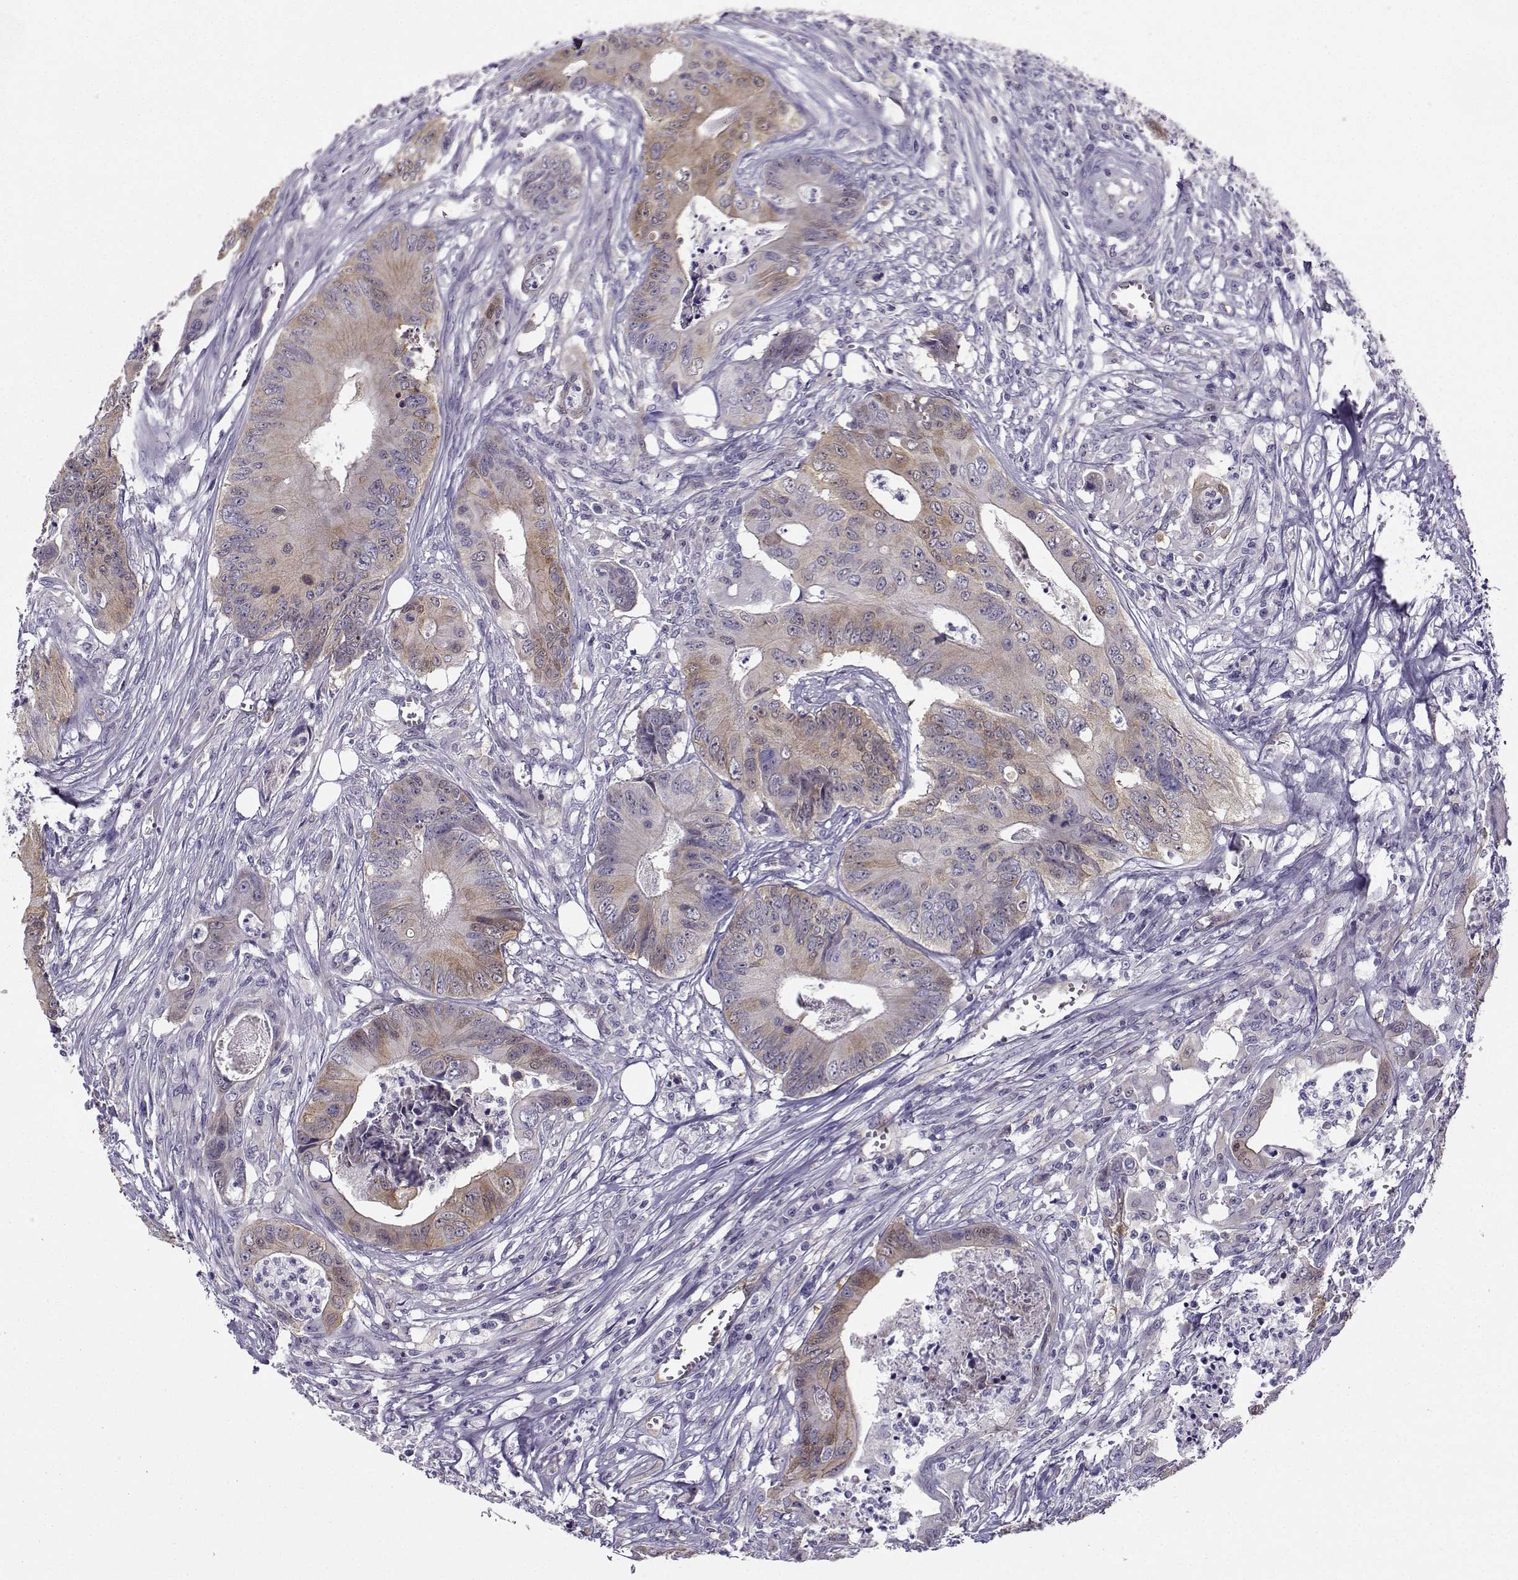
{"staining": {"intensity": "moderate", "quantity": "<25%", "location": "cytoplasmic/membranous"}, "tissue": "colorectal cancer", "cell_type": "Tumor cells", "image_type": "cancer", "snomed": [{"axis": "morphology", "description": "Adenocarcinoma, NOS"}, {"axis": "topography", "description": "Colon"}], "caption": "This is an image of IHC staining of adenocarcinoma (colorectal), which shows moderate staining in the cytoplasmic/membranous of tumor cells.", "gene": "NQO1", "patient": {"sex": "male", "age": 84}}